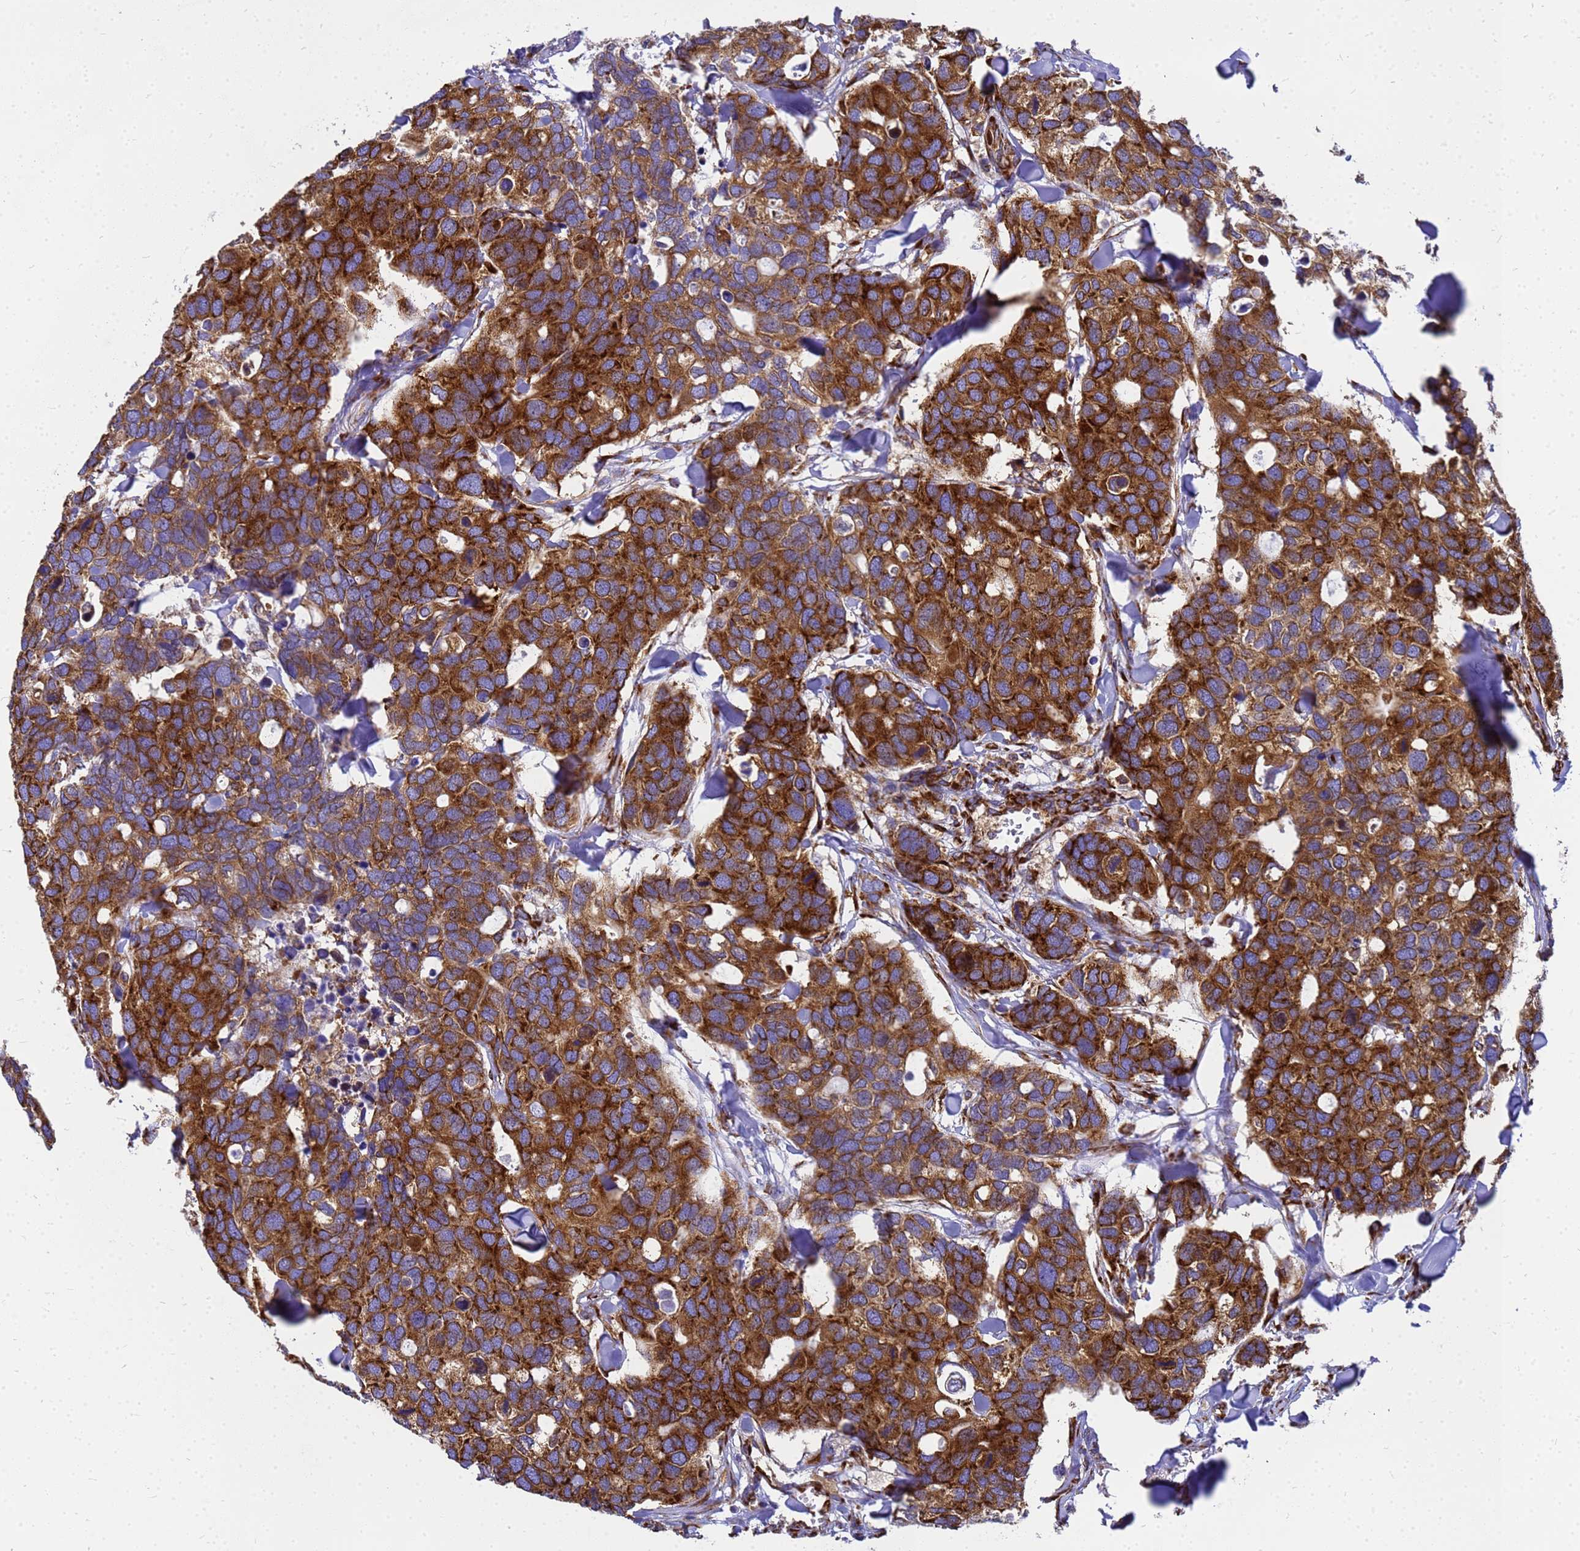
{"staining": {"intensity": "strong", "quantity": ">75%", "location": "cytoplasmic/membranous"}, "tissue": "breast cancer", "cell_type": "Tumor cells", "image_type": "cancer", "snomed": [{"axis": "morphology", "description": "Duct carcinoma"}, {"axis": "topography", "description": "Breast"}], "caption": "High-magnification brightfield microscopy of breast cancer stained with DAB (3,3'-diaminobenzidine) (brown) and counterstained with hematoxylin (blue). tumor cells exhibit strong cytoplasmic/membranous expression is identified in approximately>75% of cells.", "gene": "EEF1D", "patient": {"sex": "female", "age": 83}}